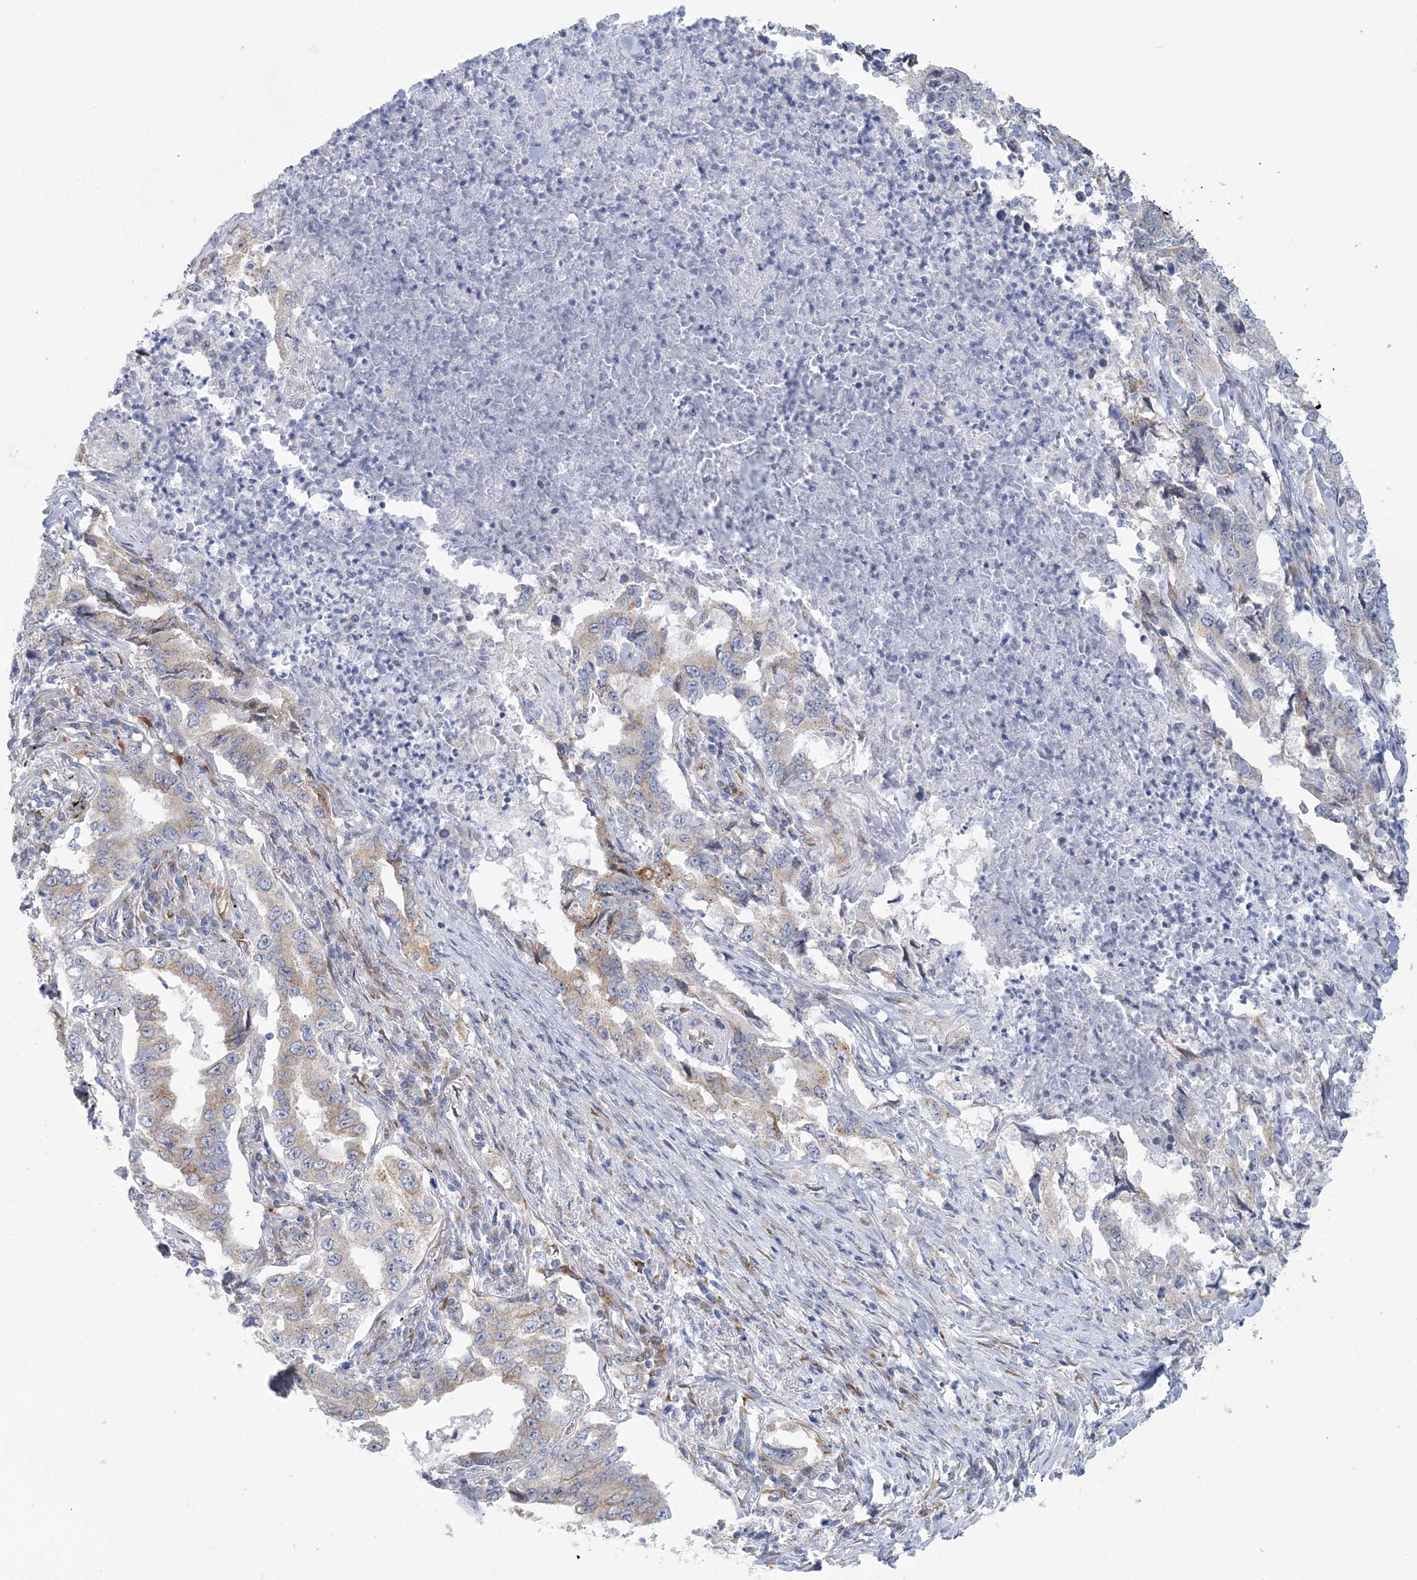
{"staining": {"intensity": "weak", "quantity": ">75%", "location": "cytoplasmic/membranous"}, "tissue": "lung cancer", "cell_type": "Tumor cells", "image_type": "cancer", "snomed": [{"axis": "morphology", "description": "Adenocarcinoma, NOS"}, {"axis": "topography", "description": "Lung"}], "caption": "The immunohistochemical stain highlights weak cytoplasmic/membranous staining in tumor cells of adenocarcinoma (lung) tissue. The protein is stained brown, and the nuclei are stained in blue (DAB (3,3'-diaminobenzidine) IHC with brightfield microscopy, high magnification).", "gene": "PLEKHG4B", "patient": {"sex": "female", "age": 51}}